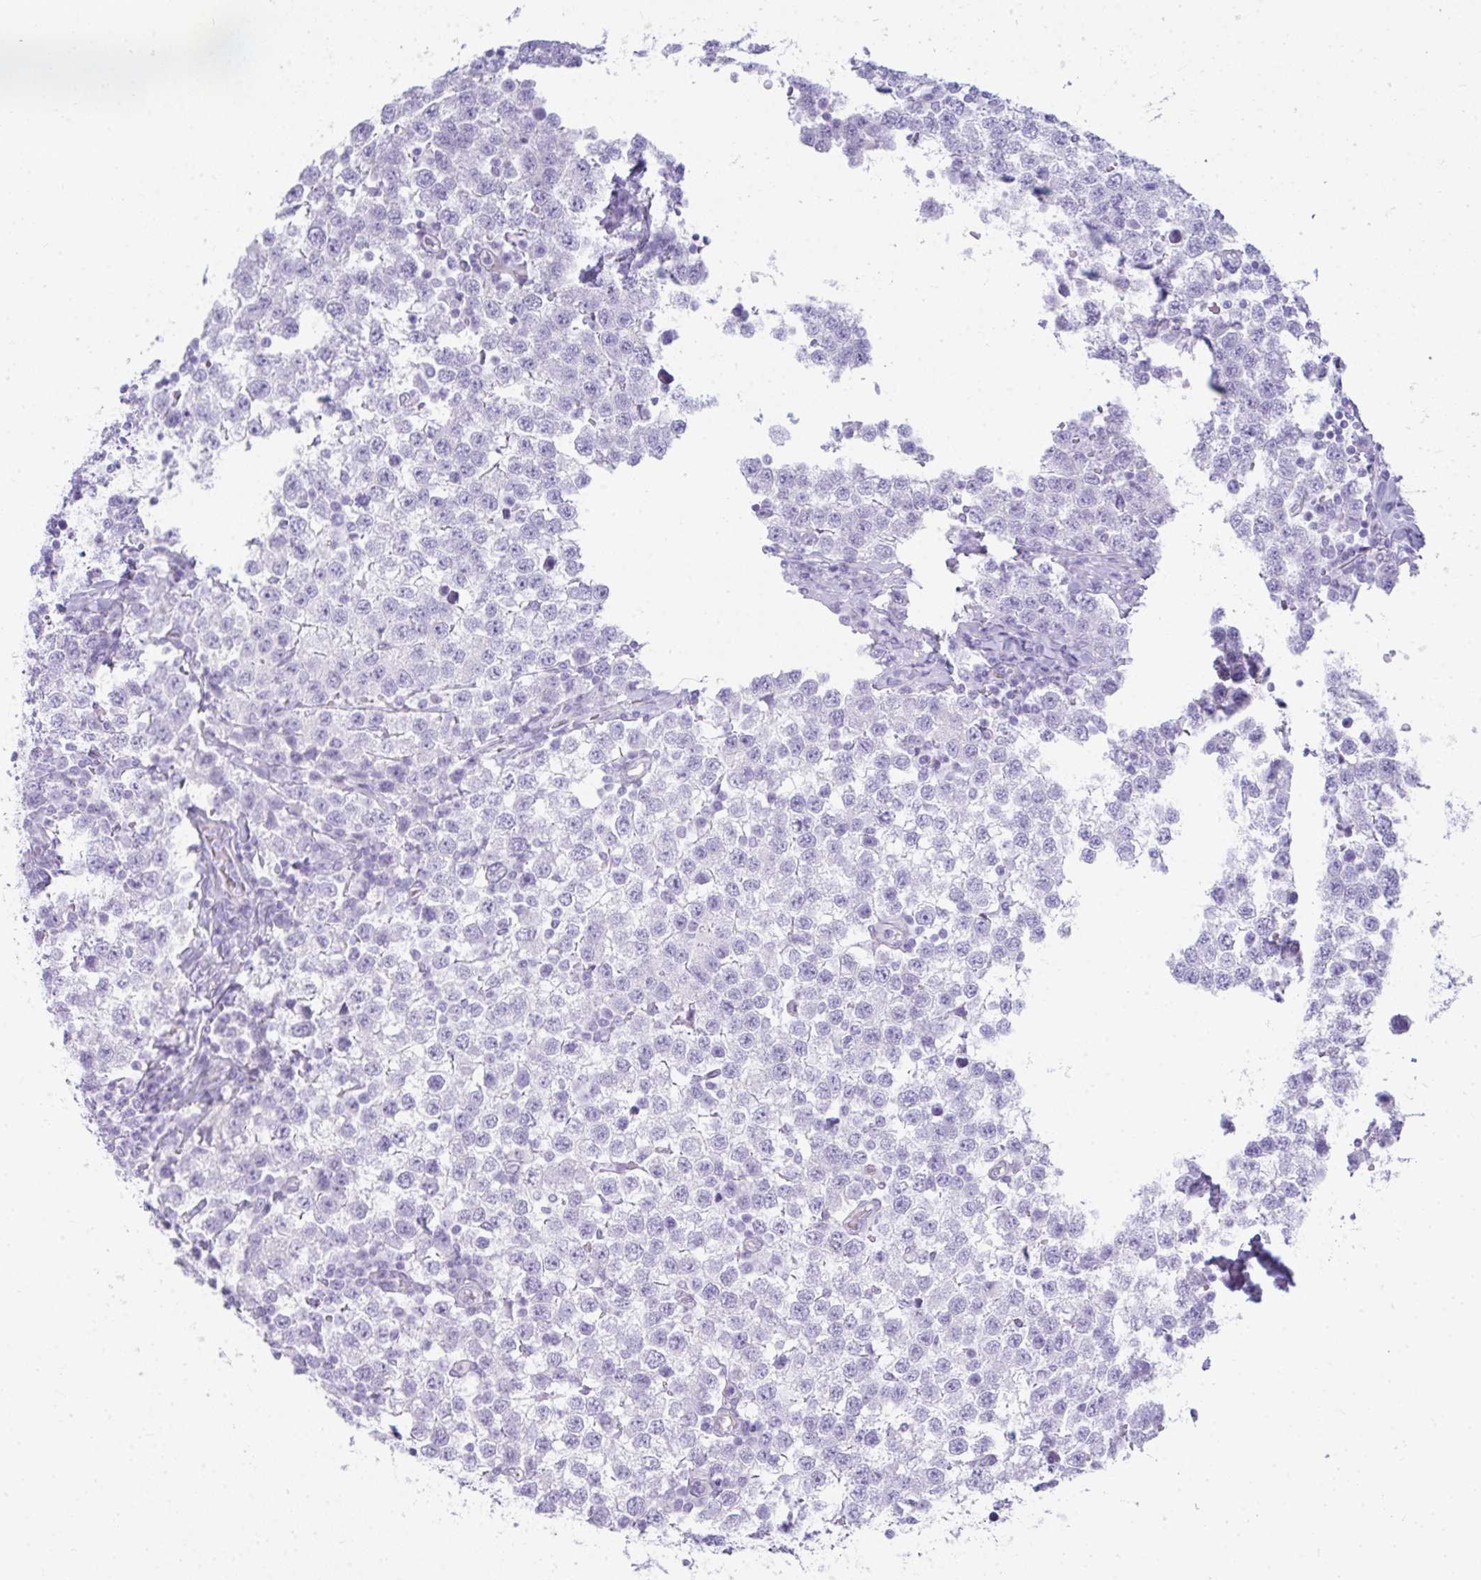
{"staining": {"intensity": "negative", "quantity": "none", "location": "none"}, "tissue": "testis cancer", "cell_type": "Tumor cells", "image_type": "cancer", "snomed": [{"axis": "morphology", "description": "Seminoma, NOS"}, {"axis": "topography", "description": "Testis"}], "caption": "Testis cancer (seminoma) stained for a protein using immunohistochemistry (IHC) demonstrates no expression tumor cells.", "gene": "RASL10A", "patient": {"sex": "male", "age": 34}}